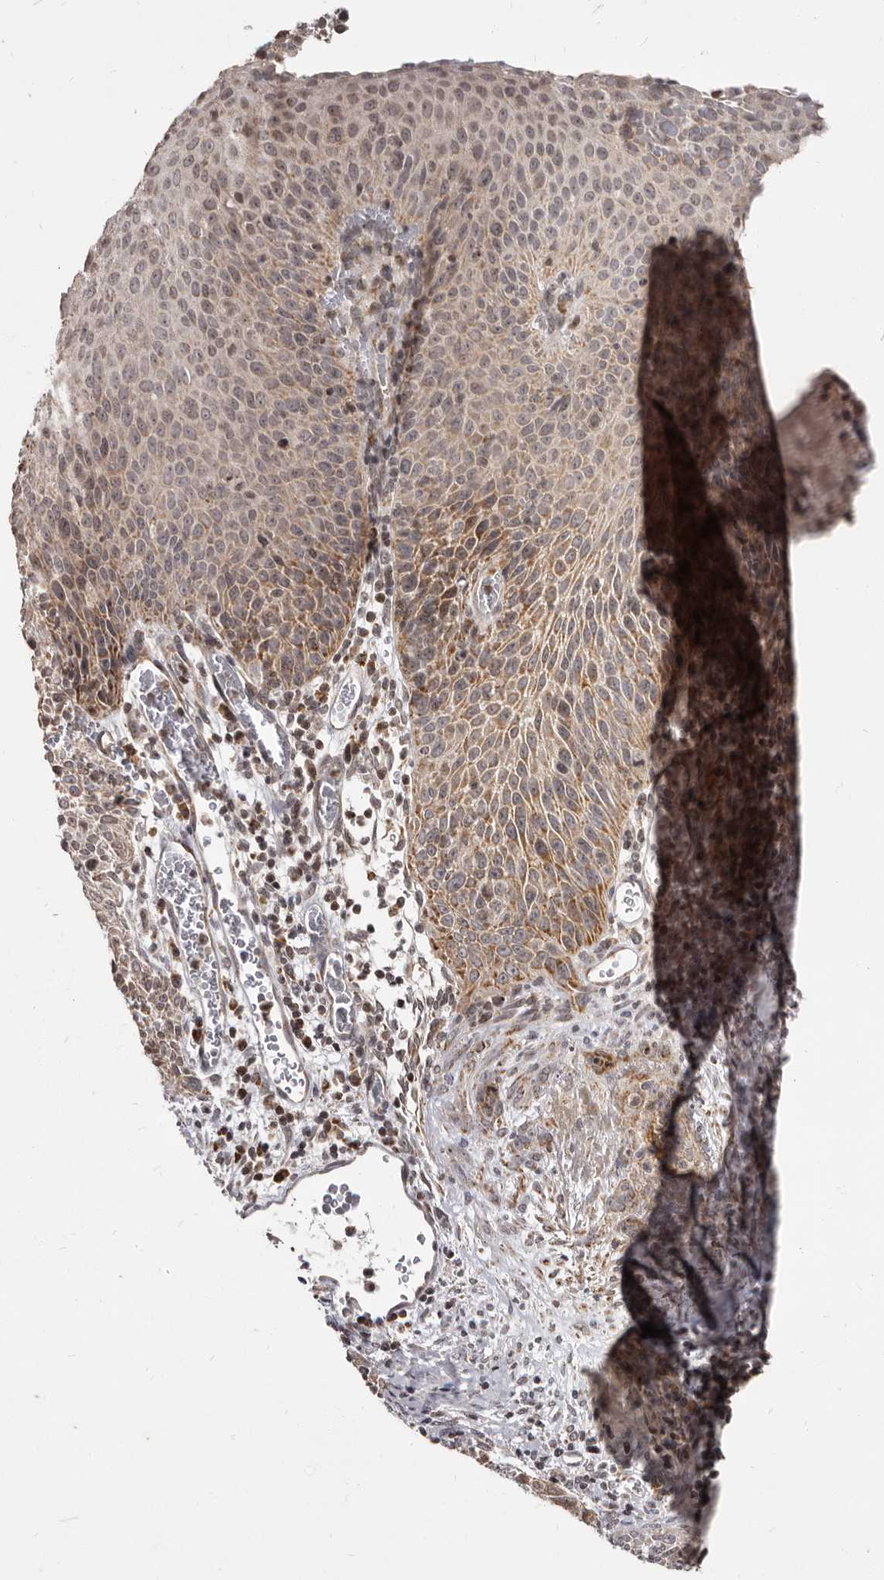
{"staining": {"intensity": "moderate", "quantity": "25%-75%", "location": "cytoplasmic/membranous,nuclear"}, "tissue": "cervical cancer", "cell_type": "Tumor cells", "image_type": "cancer", "snomed": [{"axis": "morphology", "description": "Squamous cell carcinoma, NOS"}, {"axis": "topography", "description": "Cervix"}], "caption": "Cervical squamous cell carcinoma tissue shows moderate cytoplasmic/membranous and nuclear positivity in about 25%-75% of tumor cells, visualized by immunohistochemistry. Using DAB (brown) and hematoxylin (blue) stains, captured at high magnification using brightfield microscopy.", "gene": "THUMPD1", "patient": {"sex": "female", "age": 55}}